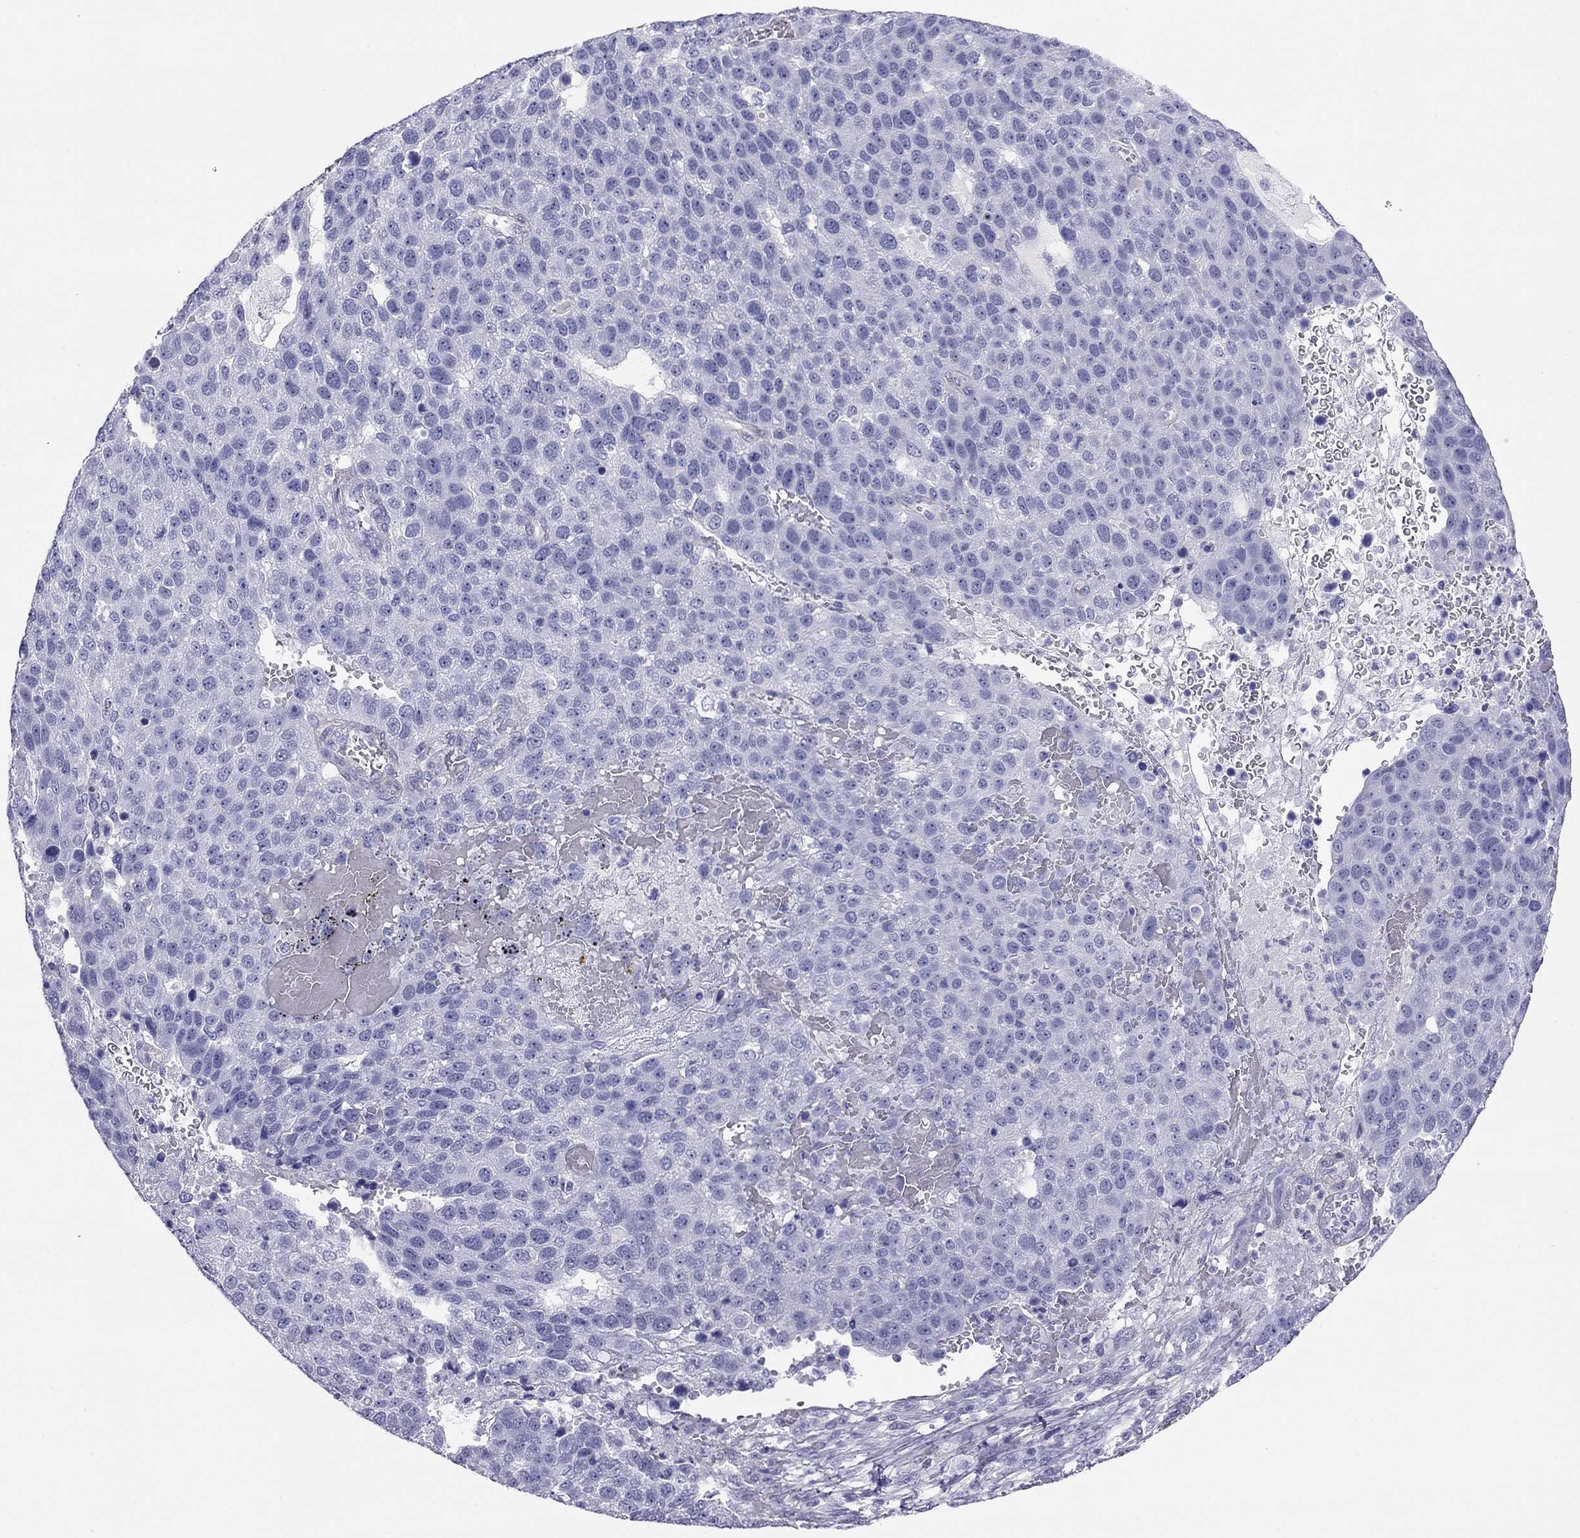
{"staining": {"intensity": "negative", "quantity": "none", "location": "none"}, "tissue": "pancreatic cancer", "cell_type": "Tumor cells", "image_type": "cancer", "snomed": [{"axis": "morphology", "description": "Adenocarcinoma, NOS"}, {"axis": "topography", "description": "Pancreas"}], "caption": "DAB immunohistochemical staining of pancreatic adenocarcinoma reveals no significant positivity in tumor cells.", "gene": "MYMX", "patient": {"sex": "female", "age": 61}}